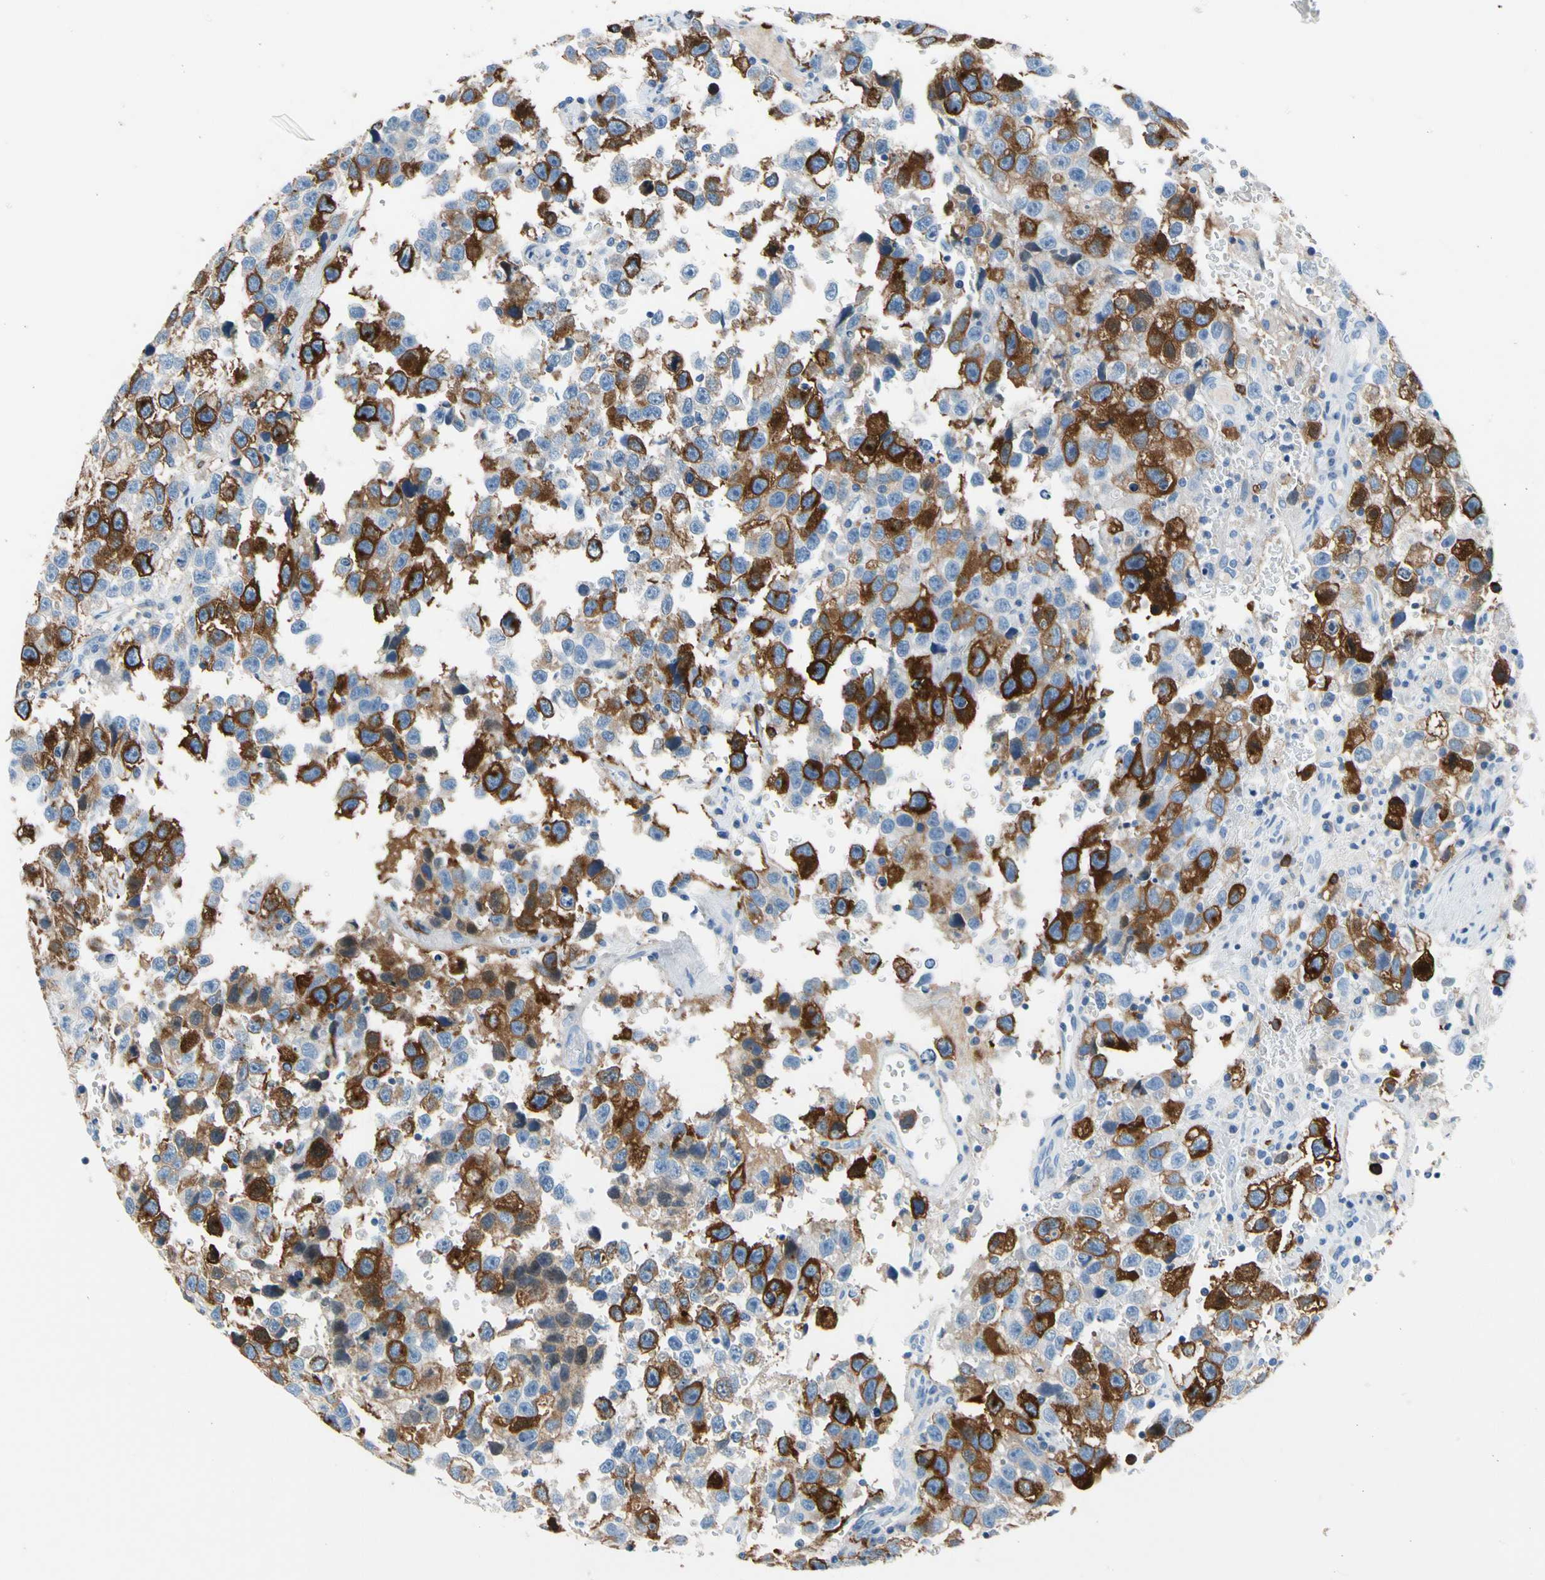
{"staining": {"intensity": "strong", "quantity": "25%-75%", "location": "cytoplasmic/membranous"}, "tissue": "testis cancer", "cell_type": "Tumor cells", "image_type": "cancer", "snomed": [{"axis": "morphology", "description": "Seminoma, NOS"}, {"axis": "topography", "description": "Testis"}], "caption": "This micrograph reveals testis cancer stained with immunohistochemistry (IHC) to label a protein in brown. The cytoplasmic/membranous of tumor cells show strong positivity for the protein. Nuclei are counter-stained blue.", "gene": "TACC3", "patient": {"sex": "male", "age": 33}}